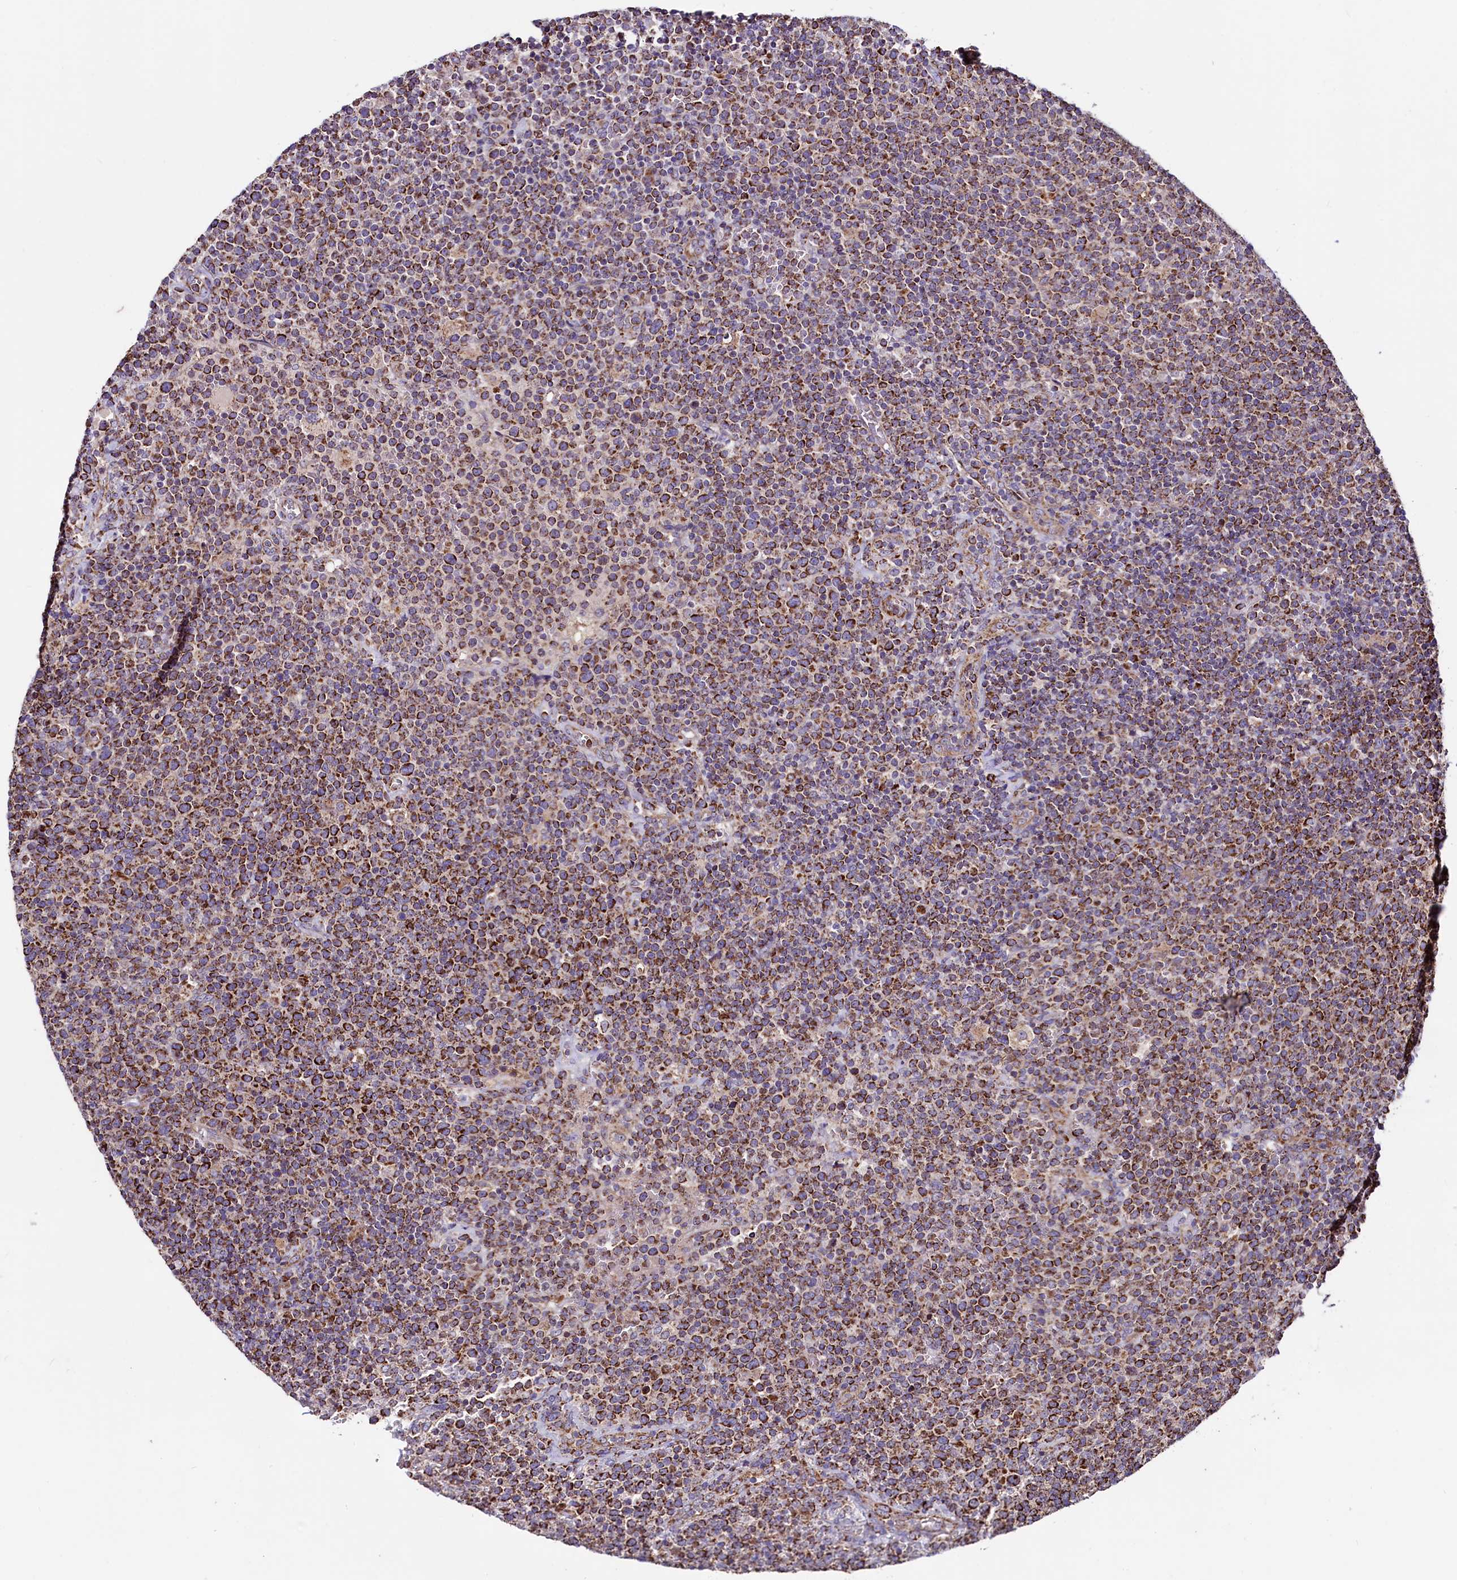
{"staining": {"intensity": "moderate", "quantity": ">75%", "location": "cytoplasmic/membranous"}, "tissue": "lymphoma", "cell_type": "Tumor cells", "image_type": "cancer", "snomed": [{"axis": "morphology", "description": "Malignant lymphoma, non-Hodgkin's type, High grade"}, {"axis": "topography", "description": "Lymph node"}], "caption": "IHC staining of malignant lymphoma, non-Hodgkin's type (high-grade), which exhibits medium levels of moderate cytoplasmic/membranous positivity in approximately >75% of tumor cells indicating moderate cytoplasmic/membranous protein positivity. The staining was performed using DAB (brown) for protein detection and nuclei were counterstained in hematoxylin (blue).", "gene": "STARD5", "patient": {"sex": "male", "age": 61}}